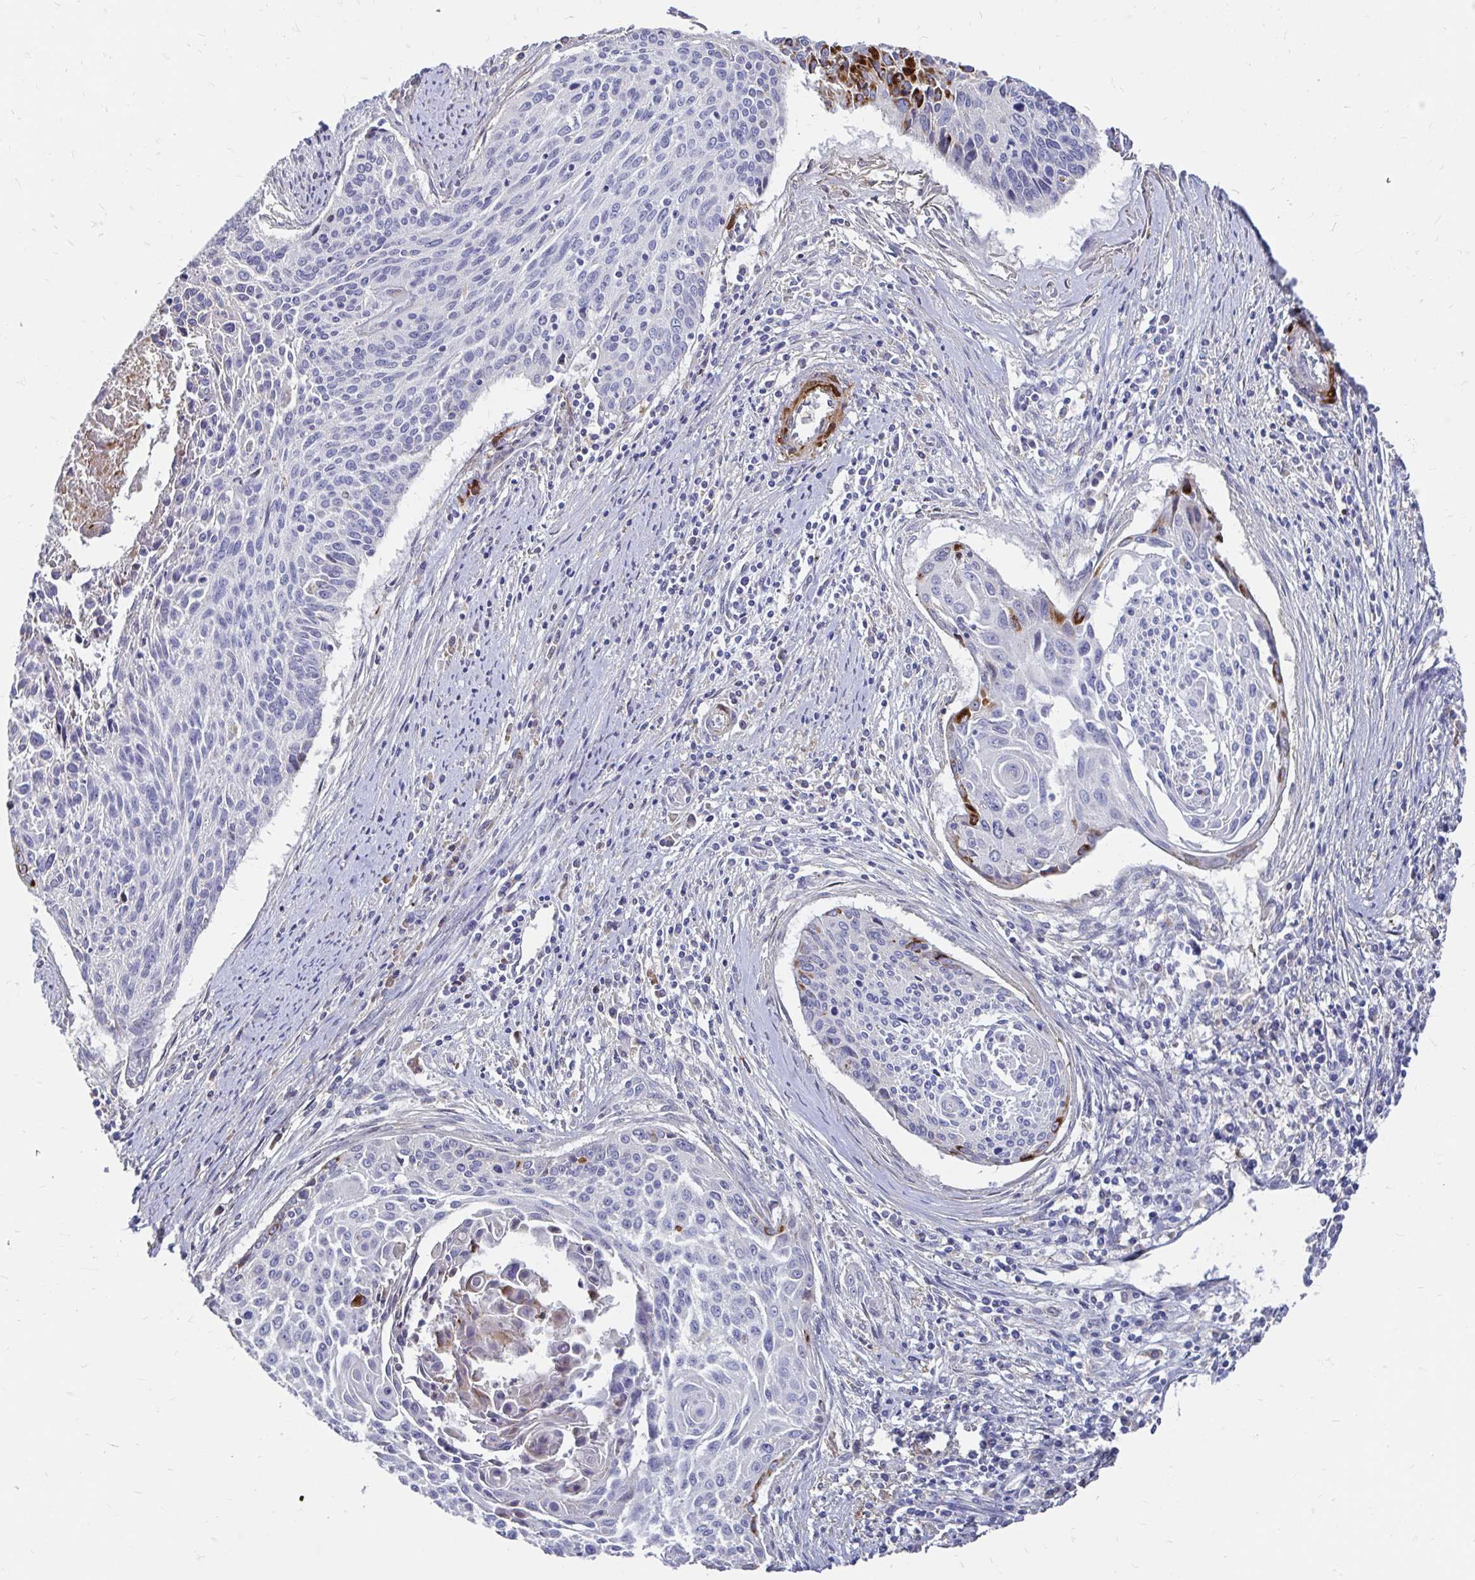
{"staining": {"intensity": "strong", "quantity": "<25%", "location": "cytoplasmic/membranous"}, "tissue": "cervical cancer", "cell_type": "Tumor cells", "image_type": "cancer", "snomed": [{"axis": "morphology", "description": "Squamous cell carcinoma, NOS"}, {"axis": "topography", "description": "Cervix"}], "caption": "Immunohistochemical staining of human cervical squamous cell carcinoma reveals medium levels of strong cytoplasmic/membranous positivity in about <25% of tumor cells. The staining was performed using DAB, with brown indicating positive protein expression. Nuclei are stained blue with hematoxylin.", "gene": "CDKL1", "patient": {"sex": "female", "age": 55}}